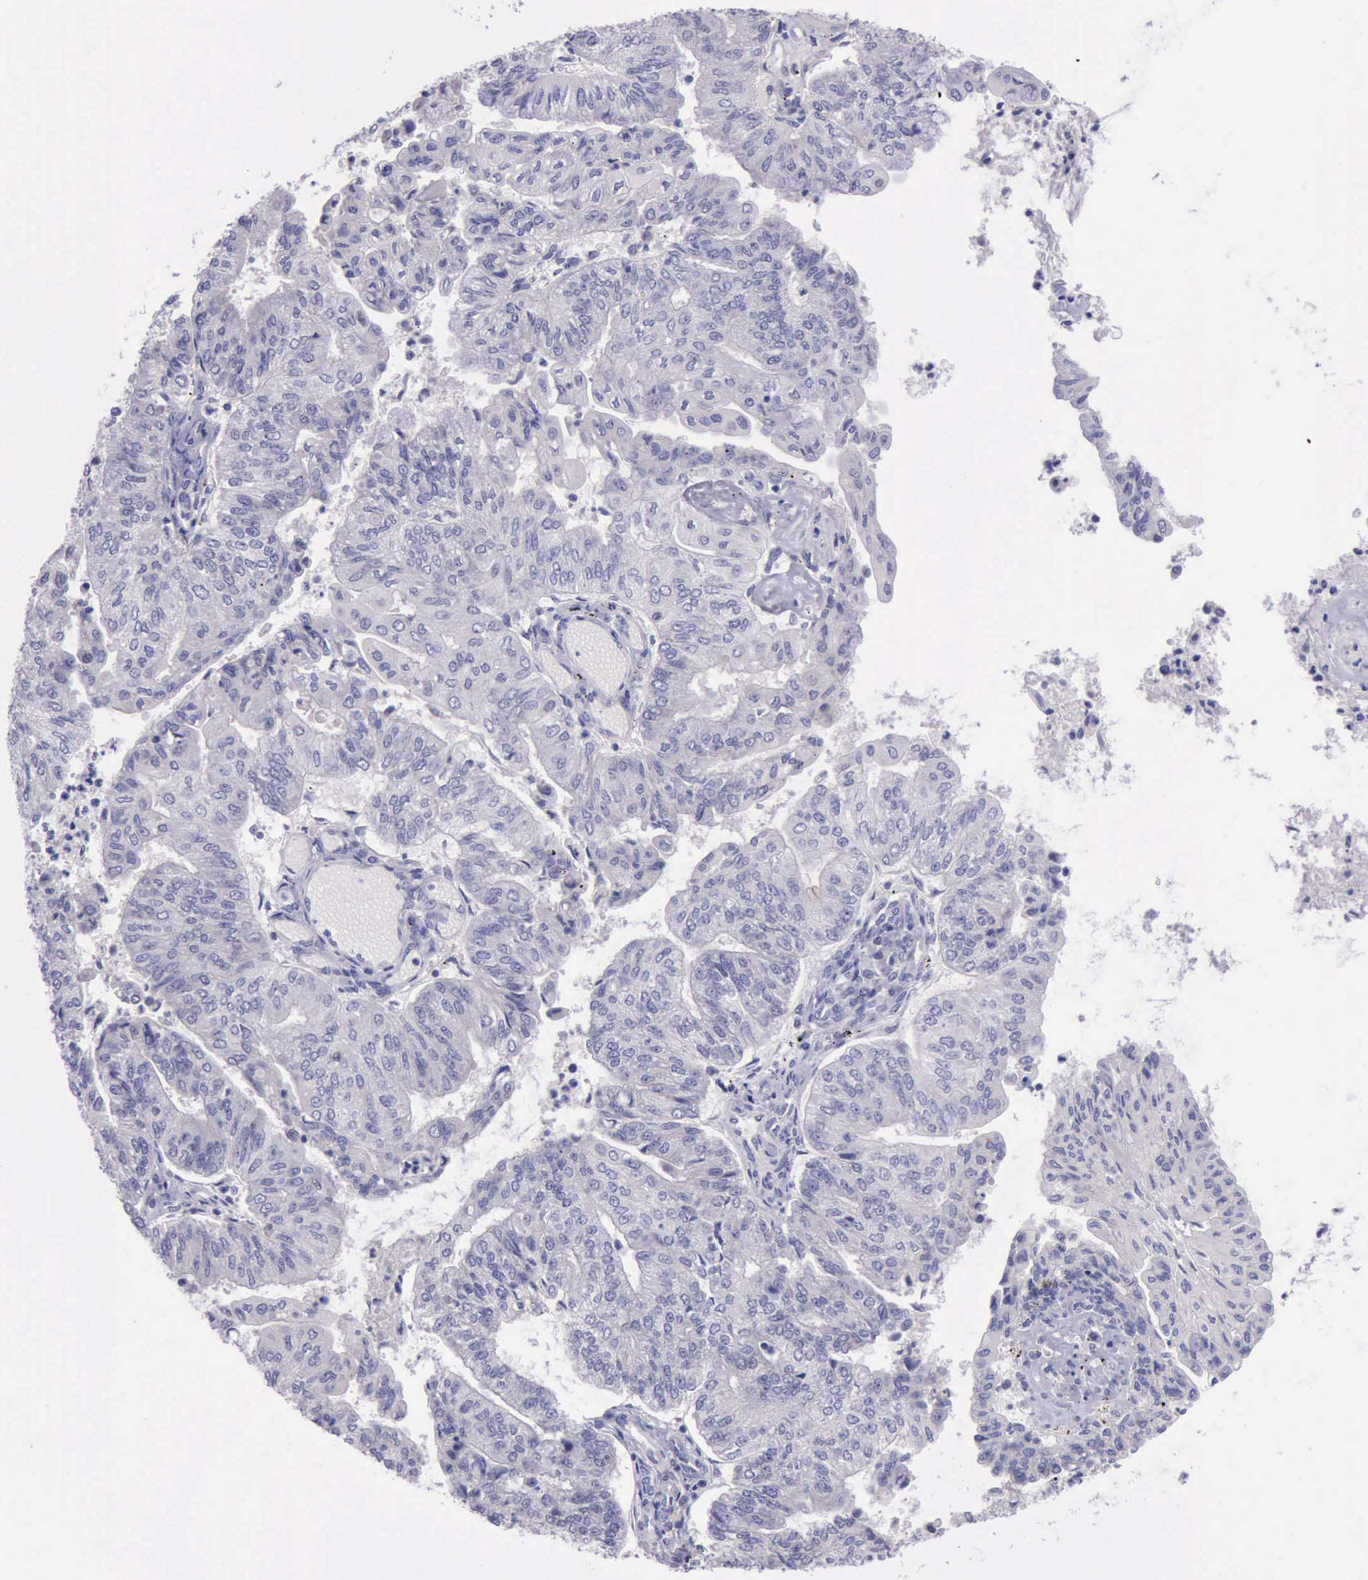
{"staining": {"intensity": "negative", "quantity": "none", "location": "none"}, "tissue": "endometrial cancer", "cell_type": "Tumor cells", "image_type": "cancer", "snomed": [{"axis": "morphology", "description": "Adenocarcinoma, NOS"}, {"axis": "topography", "description": "Endometrium"}], "caption": "IHC micrograph of neoplastic tissue: human adenocarcinoma (endometrial) stained with DAB shows no significant protein positivity in tumor cells.", "gene": "LRFN5", "patient": {"sex": "female", "age": 59}}